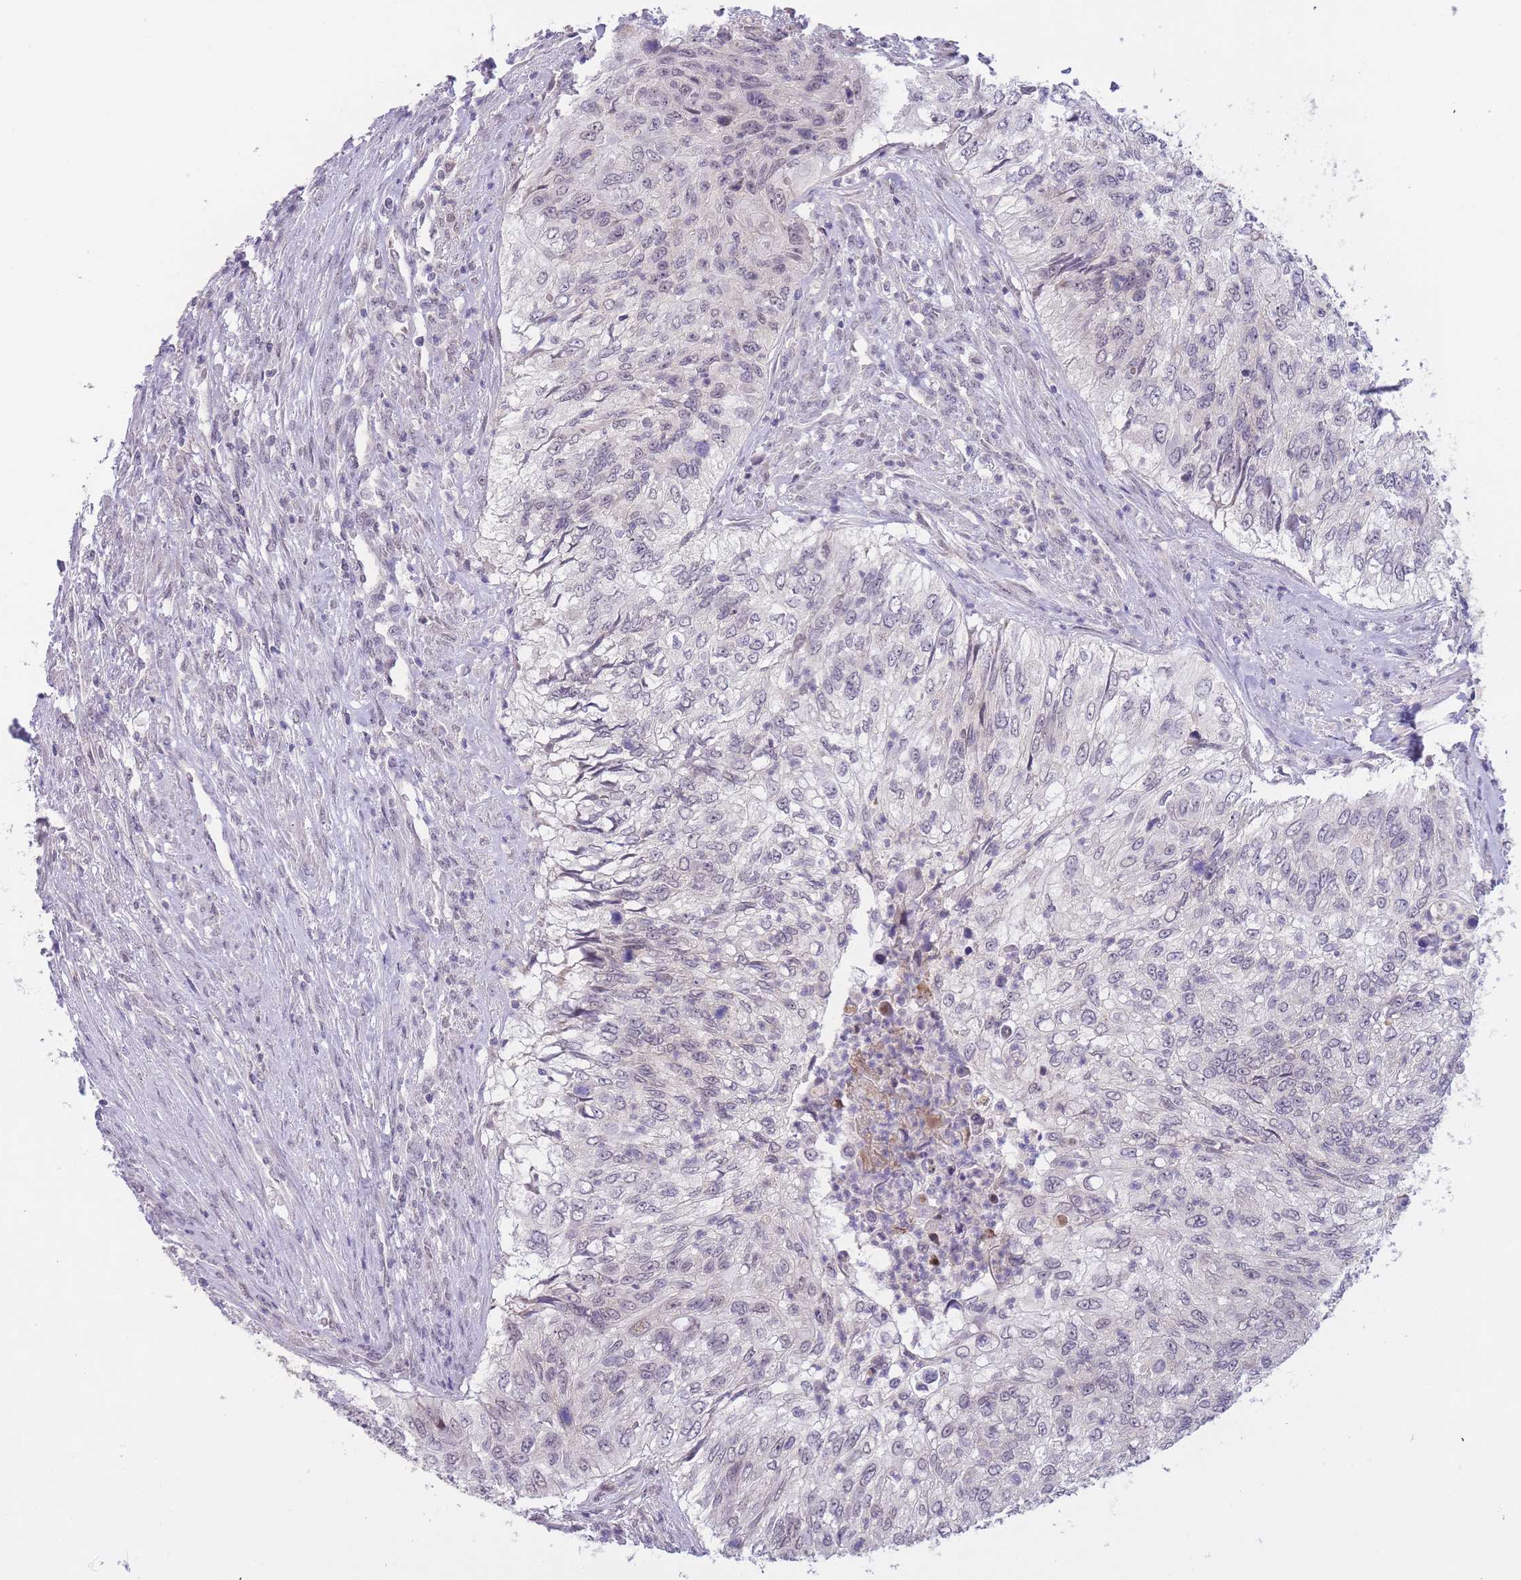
{"staining": {"intensity": "negative", "quantity": "none", "location": "none"}, "tissue": "urothelial cancer", "cell_type": "Tumor cells", "image_type": "cancer", "snomed": [{"axis": "morphology", "description": "Urothelial carcinoma, High grade"}, {"axis": "topography", "description": "Urinary bladder"}], "caption": "Immunohistochemical staining of human urothelial carcinoma (high-grade) demonstrates no significant staining in tumor cells.", "gene": "GOLGA6L25", "patient": {"sex": "female", "age": 60}}